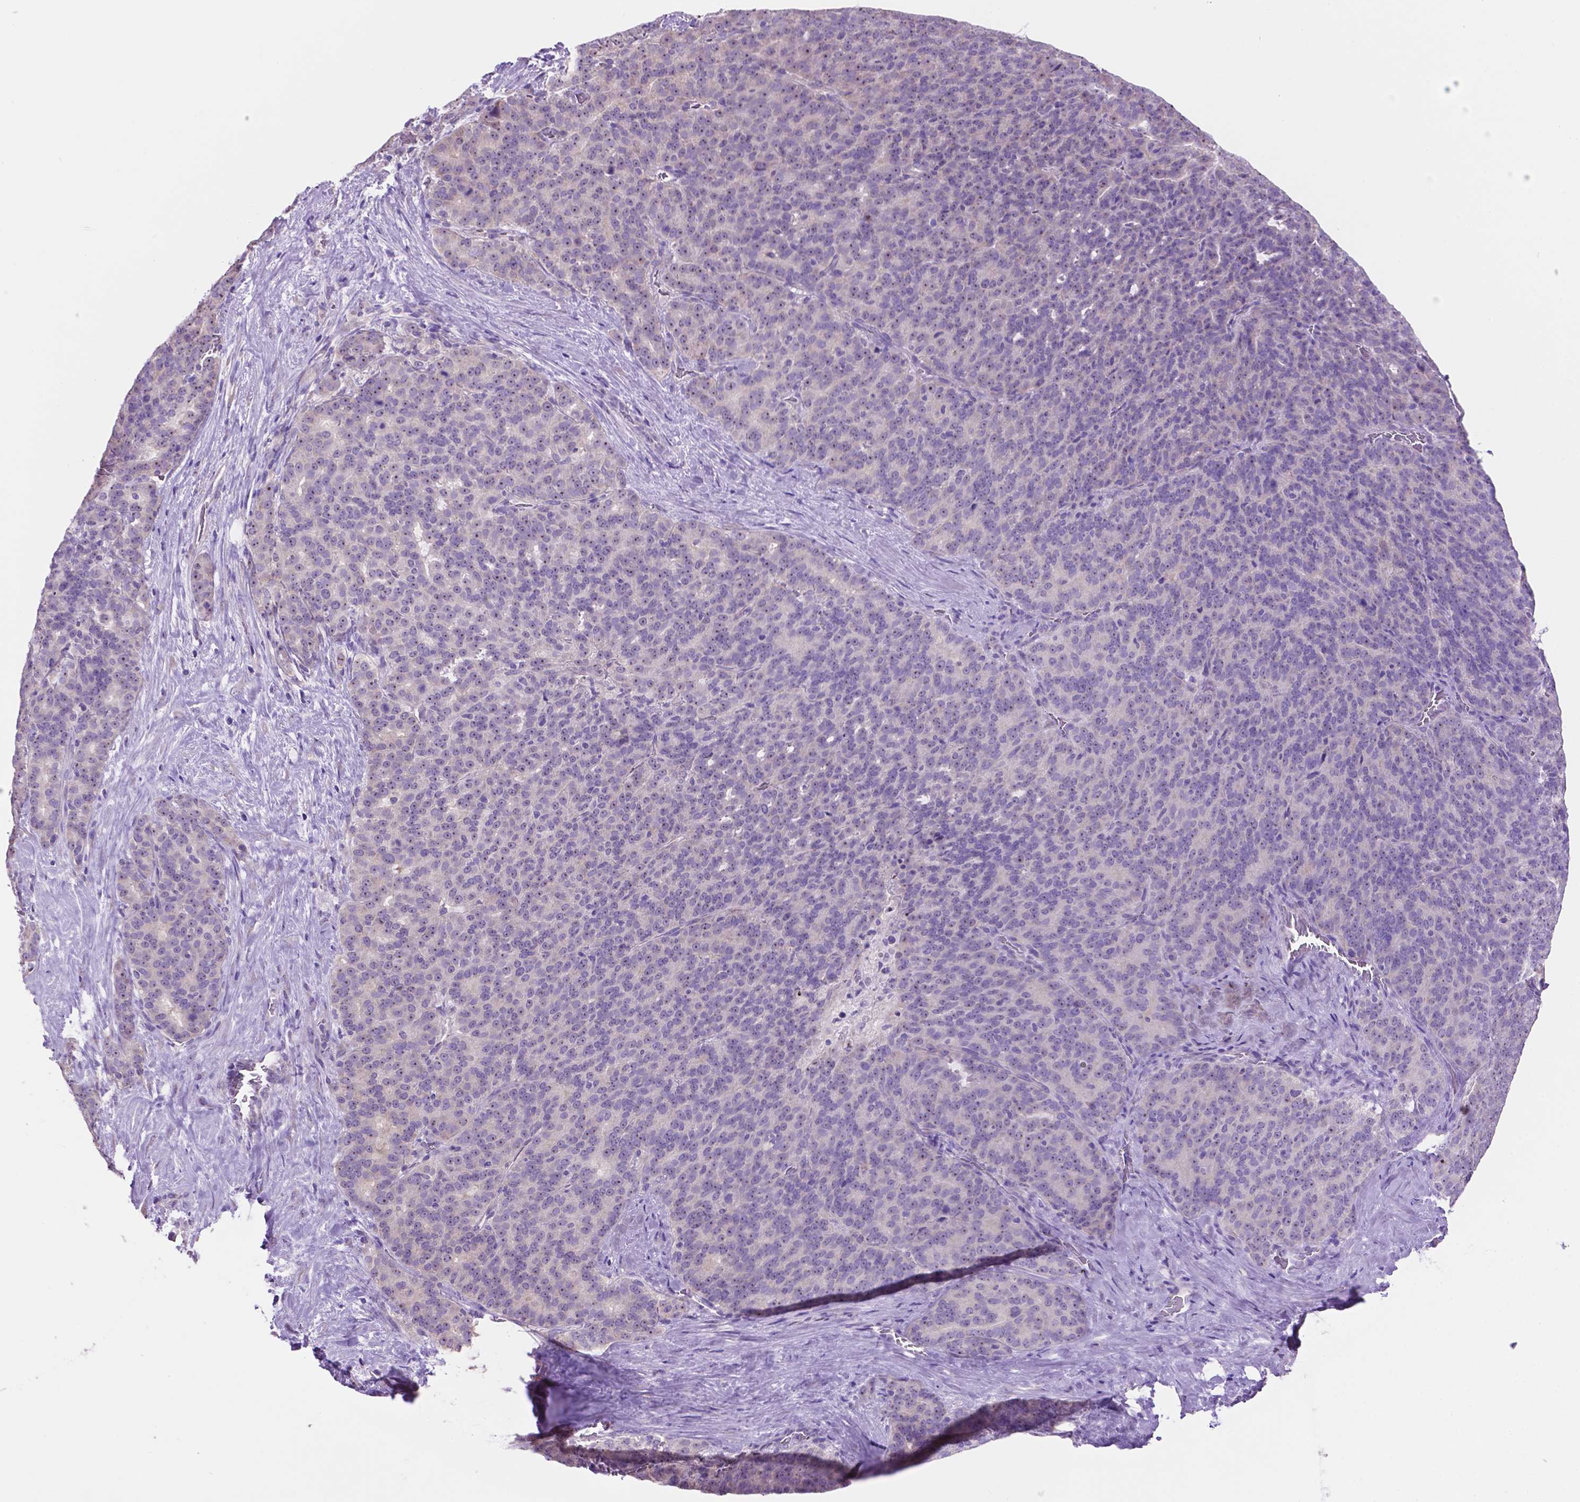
{"staining": {"intensity": "negative", "quantity": "none", "location": "none"}, "tissue": "liver cancer", "cell_type": "Tumor cells", "image_type": "cancer", "snomed": [{"axis": "morphology", "description": "Cholangiocarcinoma"}, {"axis": "topography", "description": "Liver"}], "caption": "The immunohistochemistry micrograph has no significant expression in tumor cells of liver cancer (cholangiocarcinoma) tissue.", "gene": "SPDYA", "patient": {"sex": "female", "age": 47}}